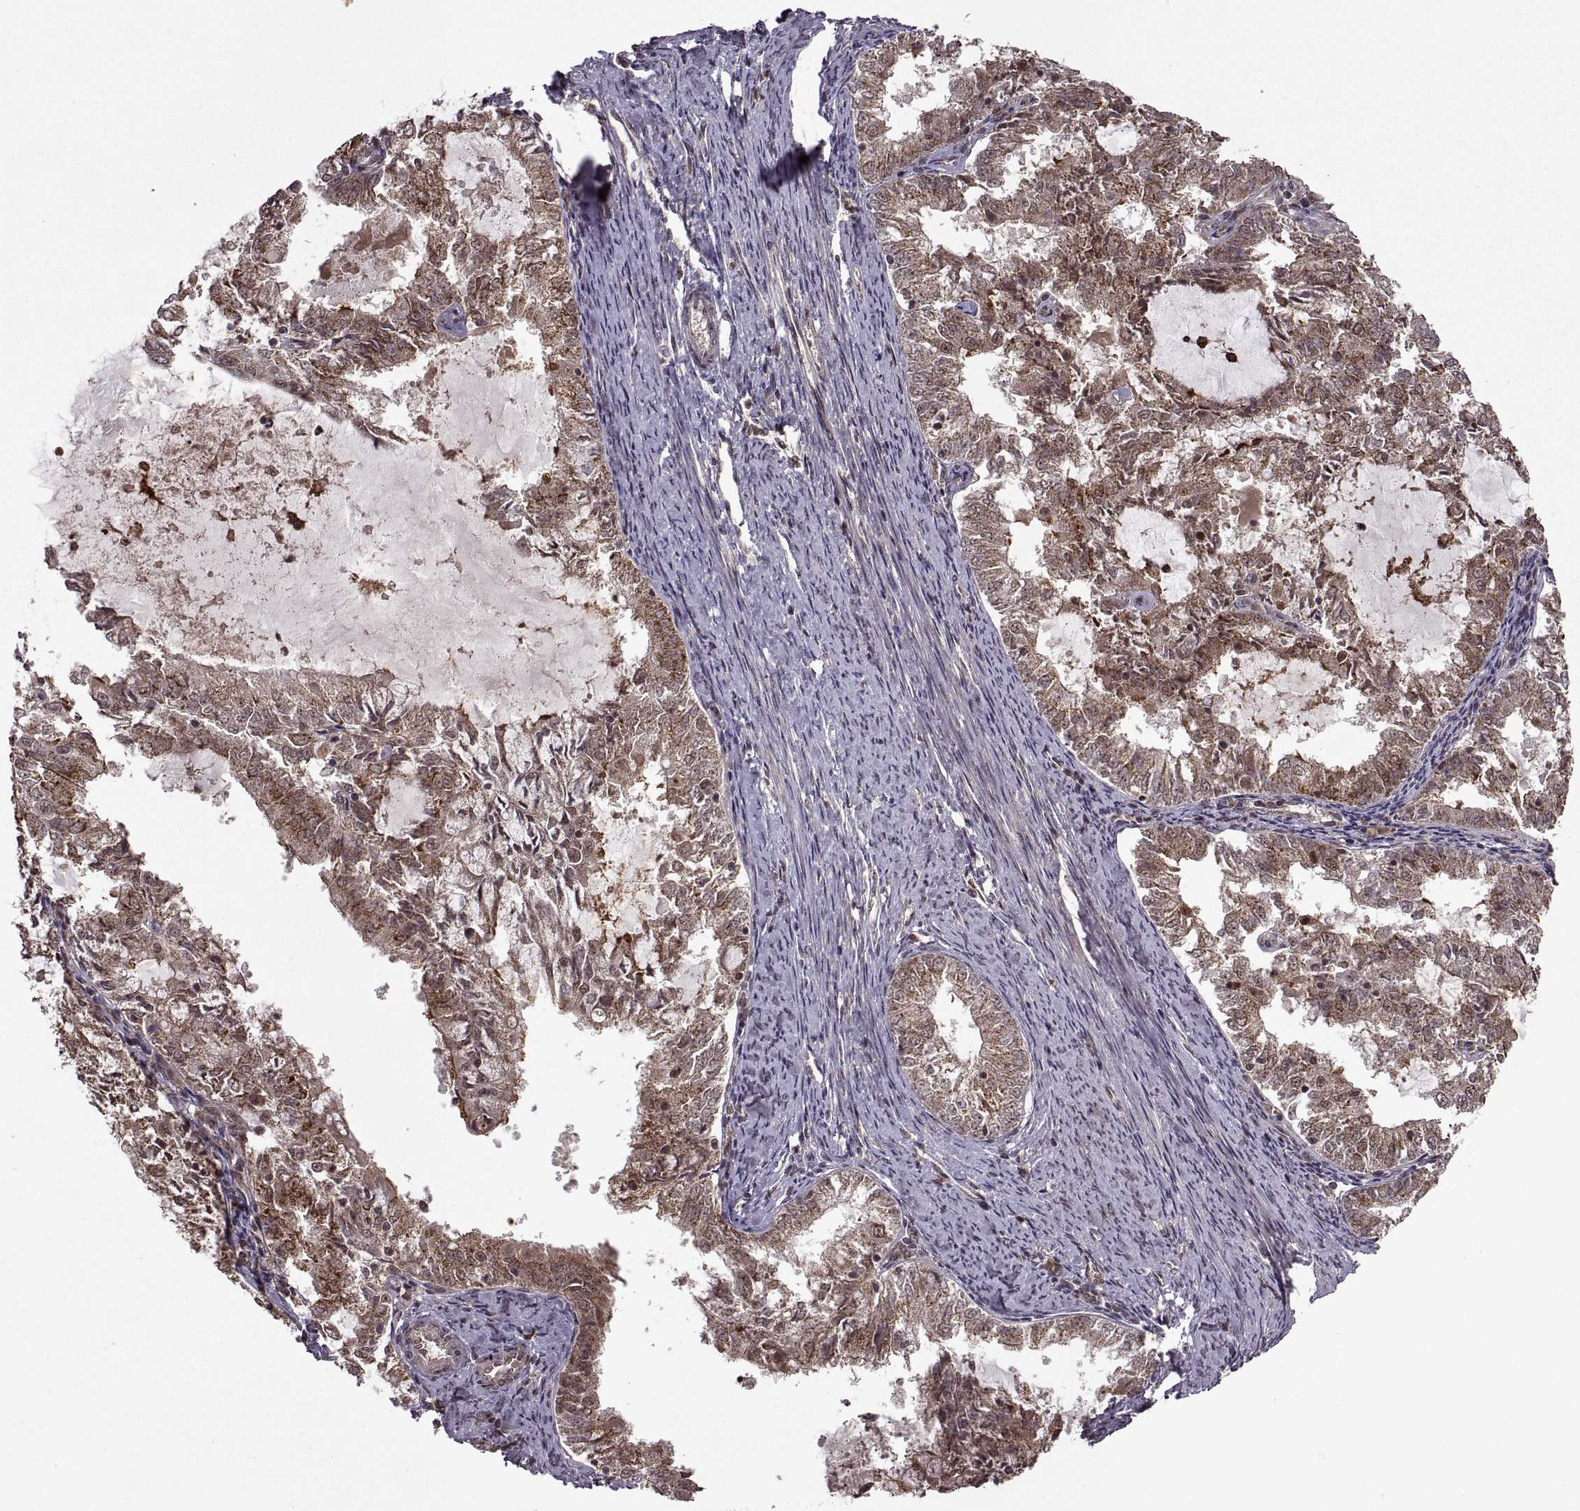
{"staining": {"intensity": "moderate", "quantity": ">75%", "location": "cytoplasmic/membranous"}, "tissue": "endometrial cancer", "cell_type": "Tumor cells", "image_type": "cancer", "snomed": [{"axis": "morphology", "description": "Adenocarcinoma, NOS"}, {"axis": "topography", "description": "Endometrium"}], "caption": "Protein analysis of endometrial cancer (adenocarcinoma) tissue displays moderate cytoplasmic/membranous staining in about >75% of tumor cells.", "gene": "PTOV1", "patient": {"sex": "female", "age": 57}}